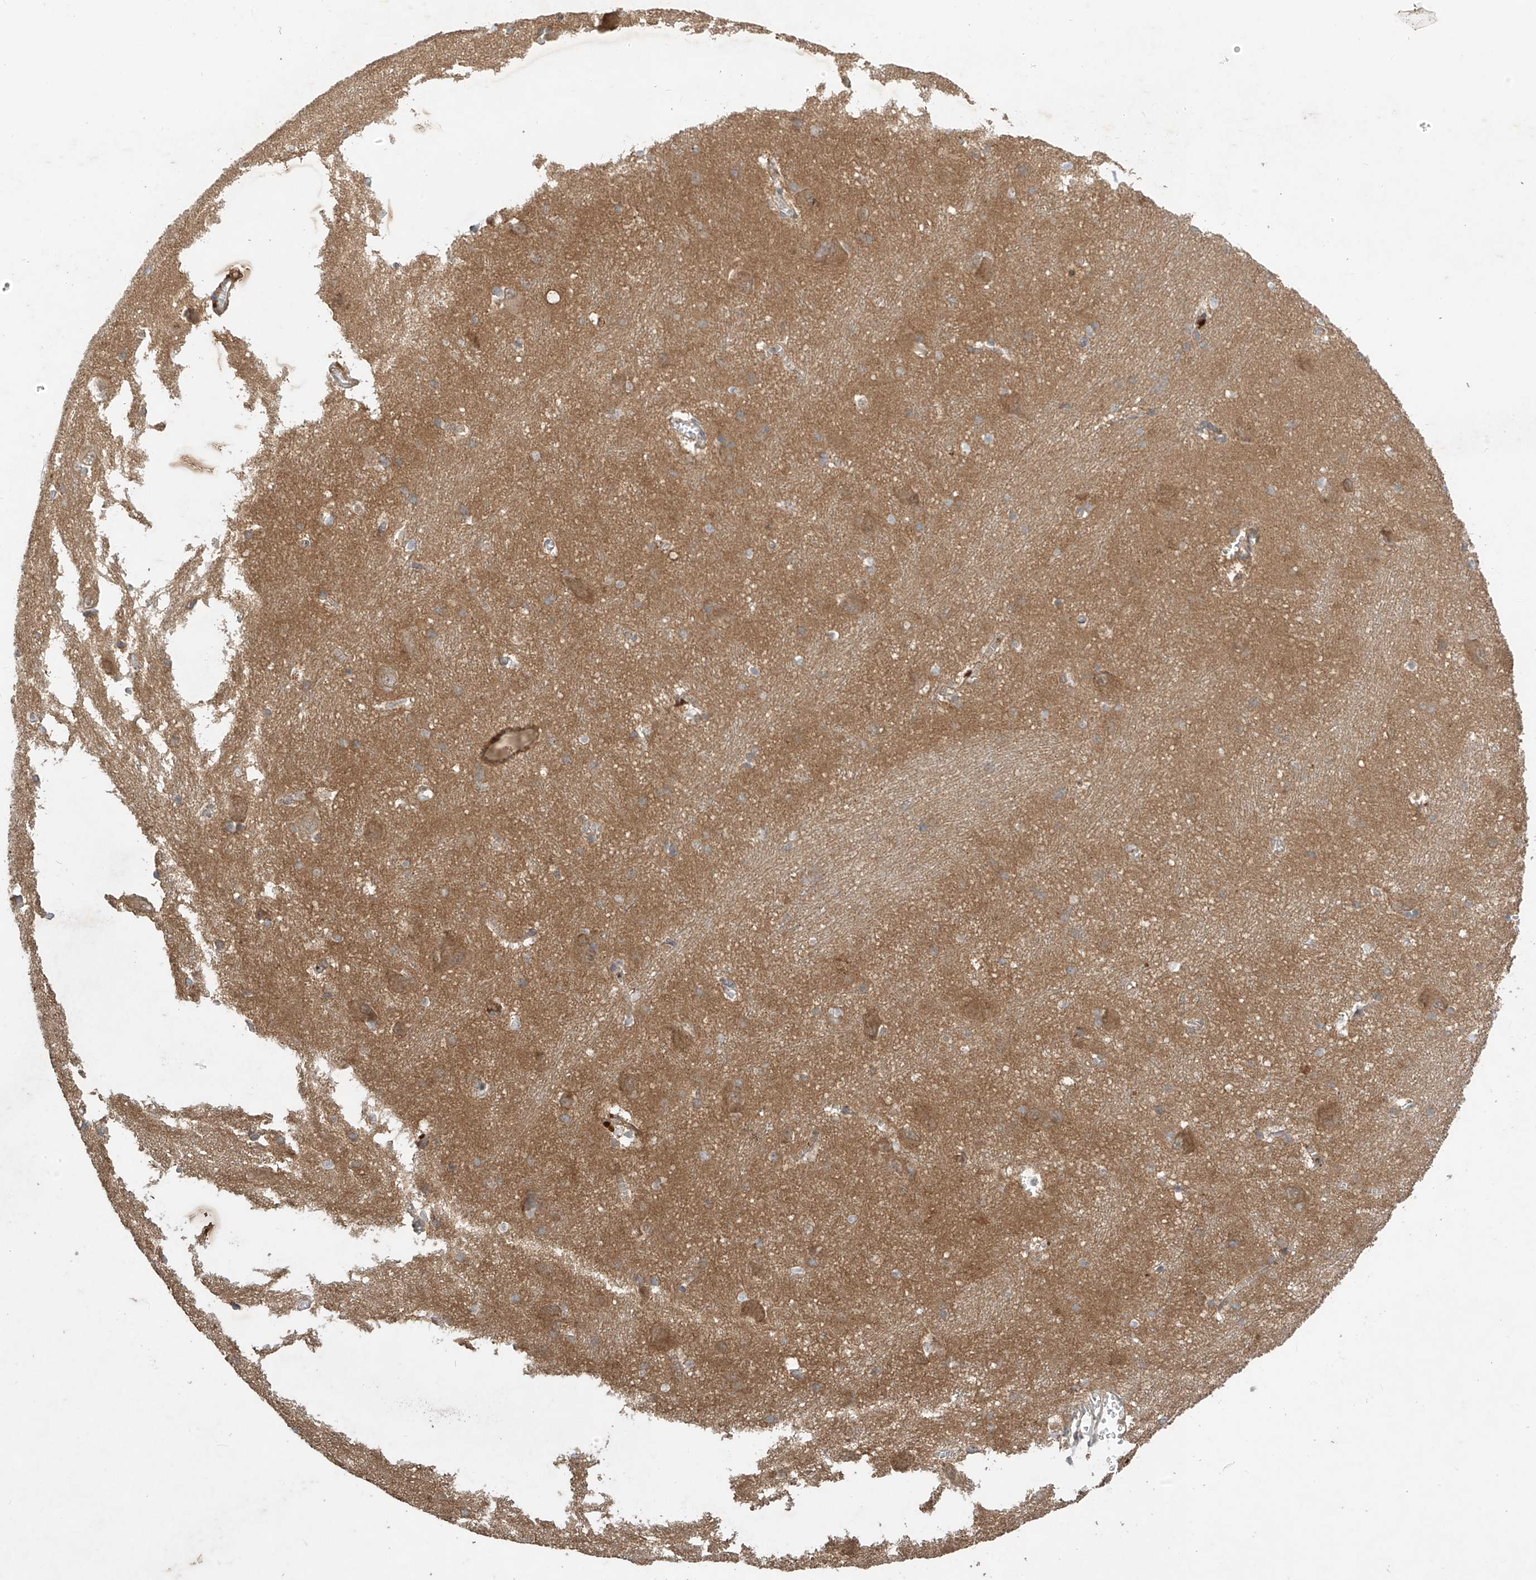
{"staining": {"intensity": "negative", "quantity": "none", "location": "none"}, "tissue": "caudate", "cell_type": "Glial cells", "image_type": "normal", "snomed": [{"axis": "morphology", "description": "Normal tissue, NOS"}, {"axis": "topography", "description": "Lateral ventricle wall"}], "caption": "An image of caudate stained for a protein displays no brown staining in glial cells. (Brightfield microscopy of DAB (3,3'-diaminobenzidine) immunohistochemistry at high magnification).", "gene": "CACNA2D4", "patient": {"sex": "male", "age": 37}}